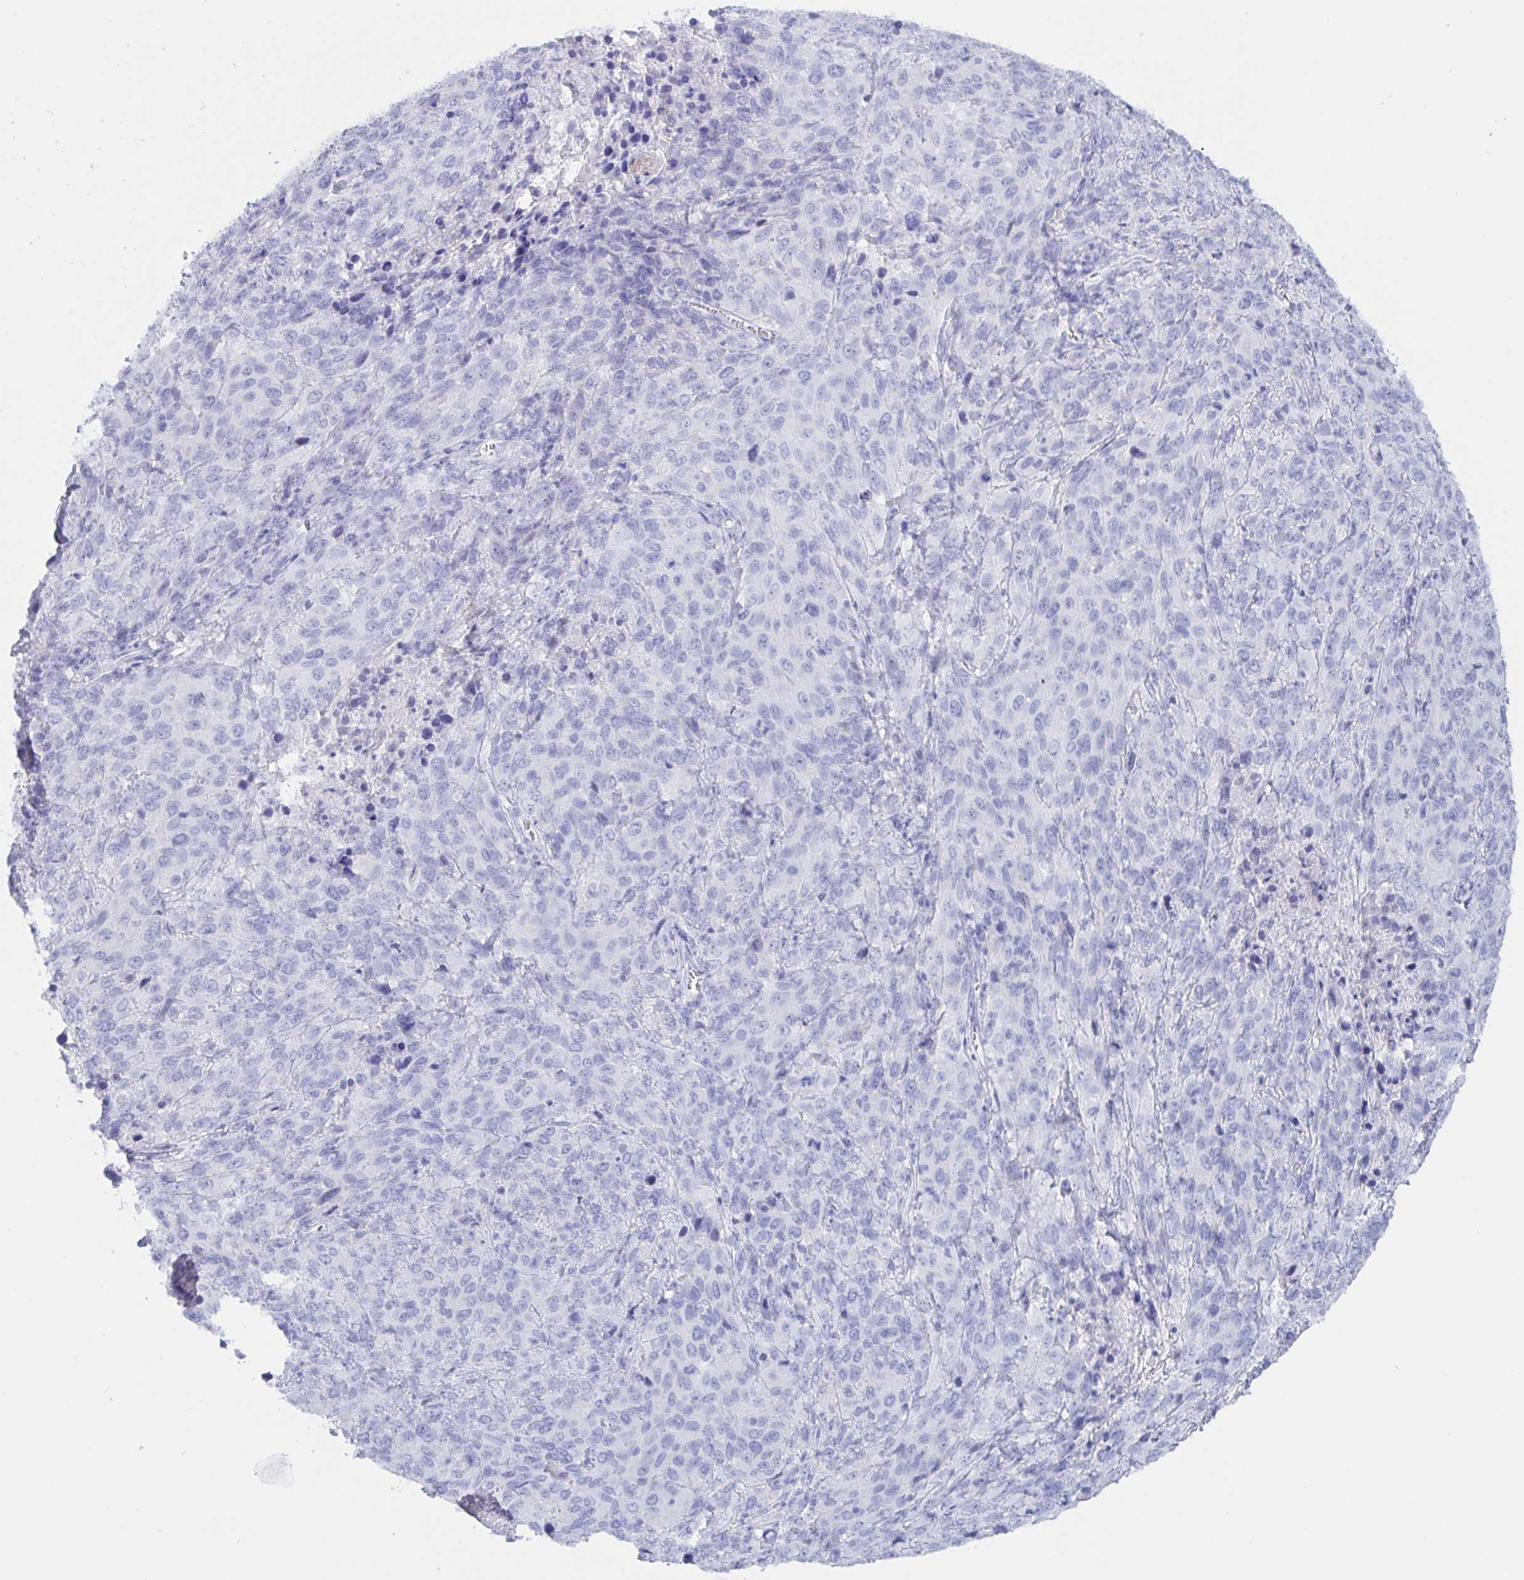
{"staining": {"intensity": "negative", "quantity": "none", "location": "none"}, "tissue": "cervical cancer", "cell_type": "Tumor cells", "image_type": "cancer", "snomed": [{"axis": "morphology", "description": "Squamous cell carcinoma, NOS"}, {"axis": "topography", "description": "Cervix"}], "caption": "Immunohistochemistry (IHC) photomicrograph of cervical squamous cell carcinoma stained for a protein (brown), which demonstrates no expression in tumor cells.", "gene": "KCNH6", "patient": {"sex": "female", "age": 51}}